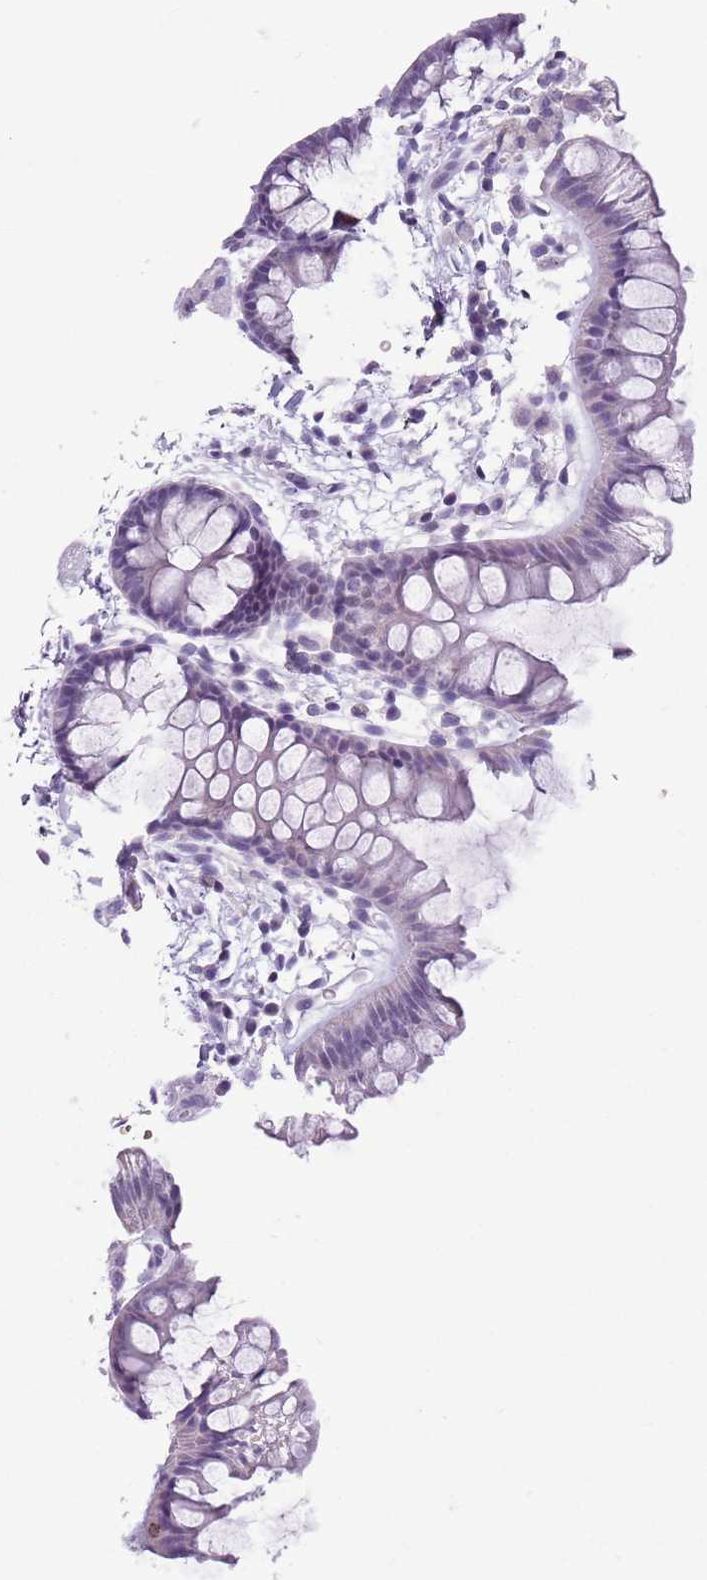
{"staining": {"intensity": "negative", "quantity": "none", "location": "none"}, "tissue": "colon", "cell_type": "Endothelial cells", "image_type": "normal", "snomed": [{"axis": "morphology", "description": "Normal tissue, NOS"}, {"axis": "topography", "description": "Colon"}], "caption": "Immunohistochemistry (IHC) image of normal colon stained for a protein (brown), which reveals no staining in endothelial cells. Nuclei are stained in blue.", "gene": "SPESP1", "patient": {"sex": "female", "age": 62}}